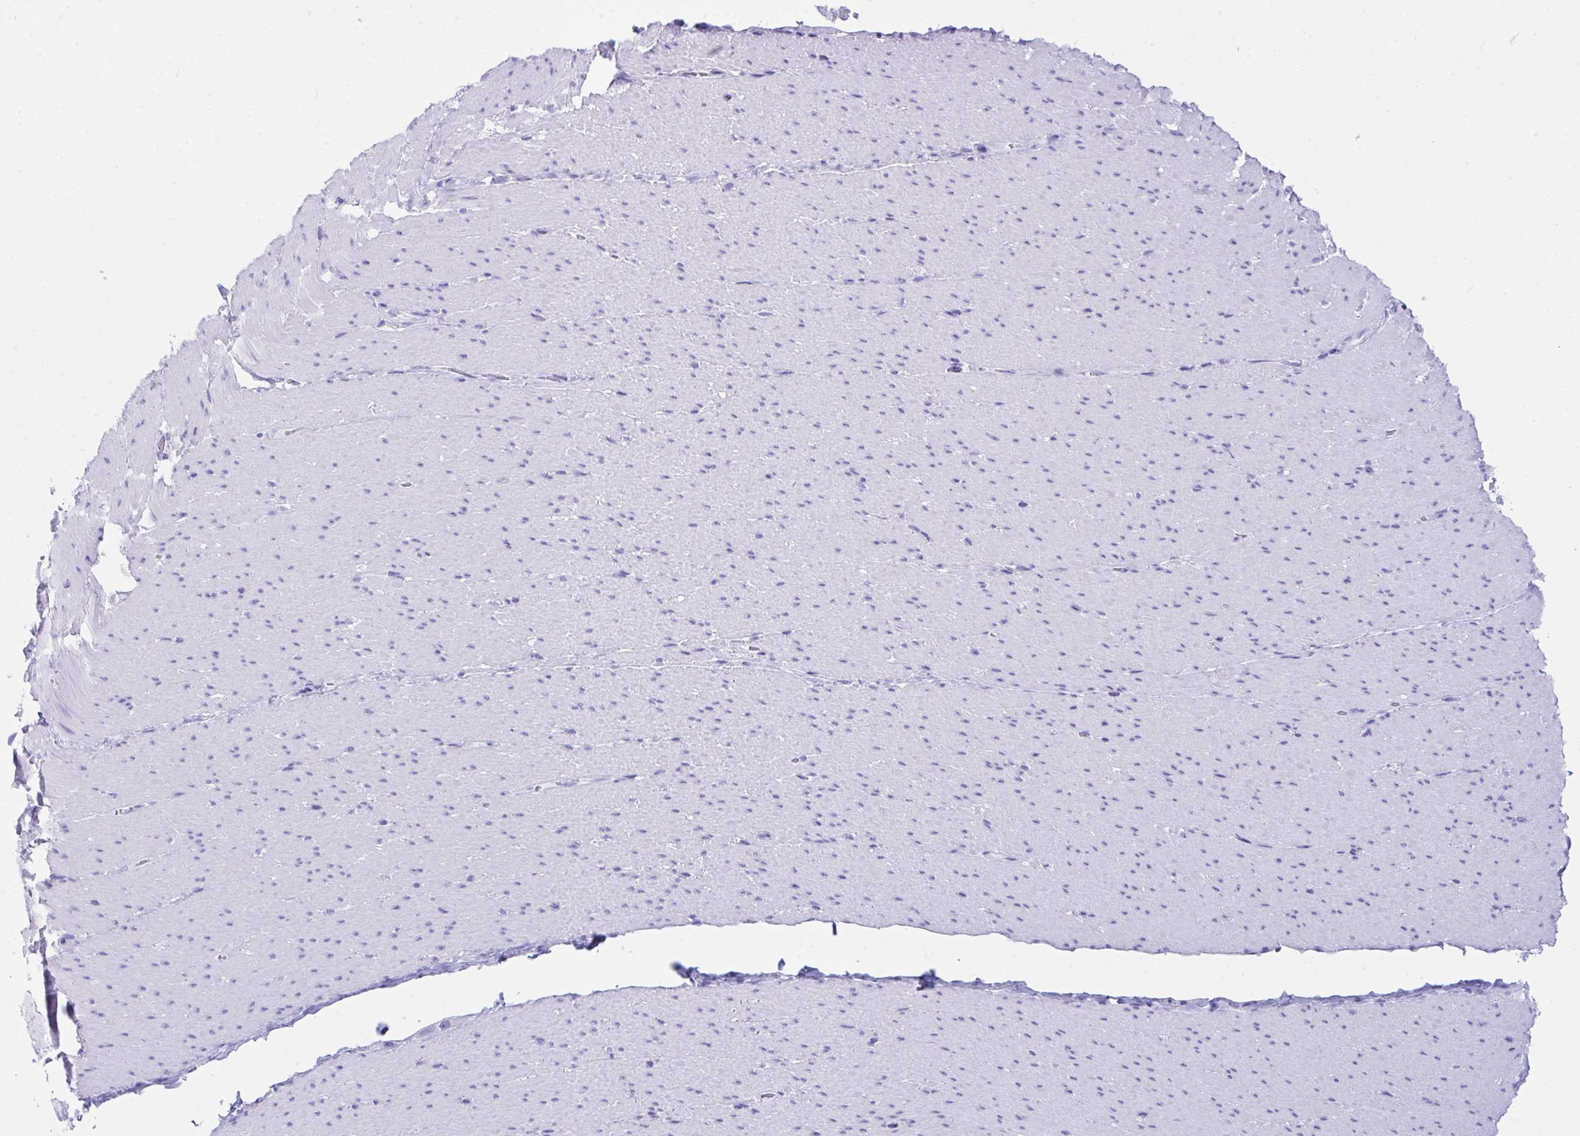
{"staining": {"intensity": "negative", "quantity": "none", "location": "none"}, "tissue": "smooth muscle", "cell_type": "Smooth muscle cells", "image_type": "normal", "snomed": [{"axis": "morphology", "description": "Normal tissue, NOS"}, {"axis": "topography", "description": "Smooth muscle"}, {"axis": "topography", "description": "Rectum"}], "caption": "Immunohistochemistry micrograph of unremarkable smooth muscle: smooth muscle stained with DAB displays no significant protein expression in smooth muscle cells.", "gene": "BEST4", "patient": {"sex": "male", "age": 53}}